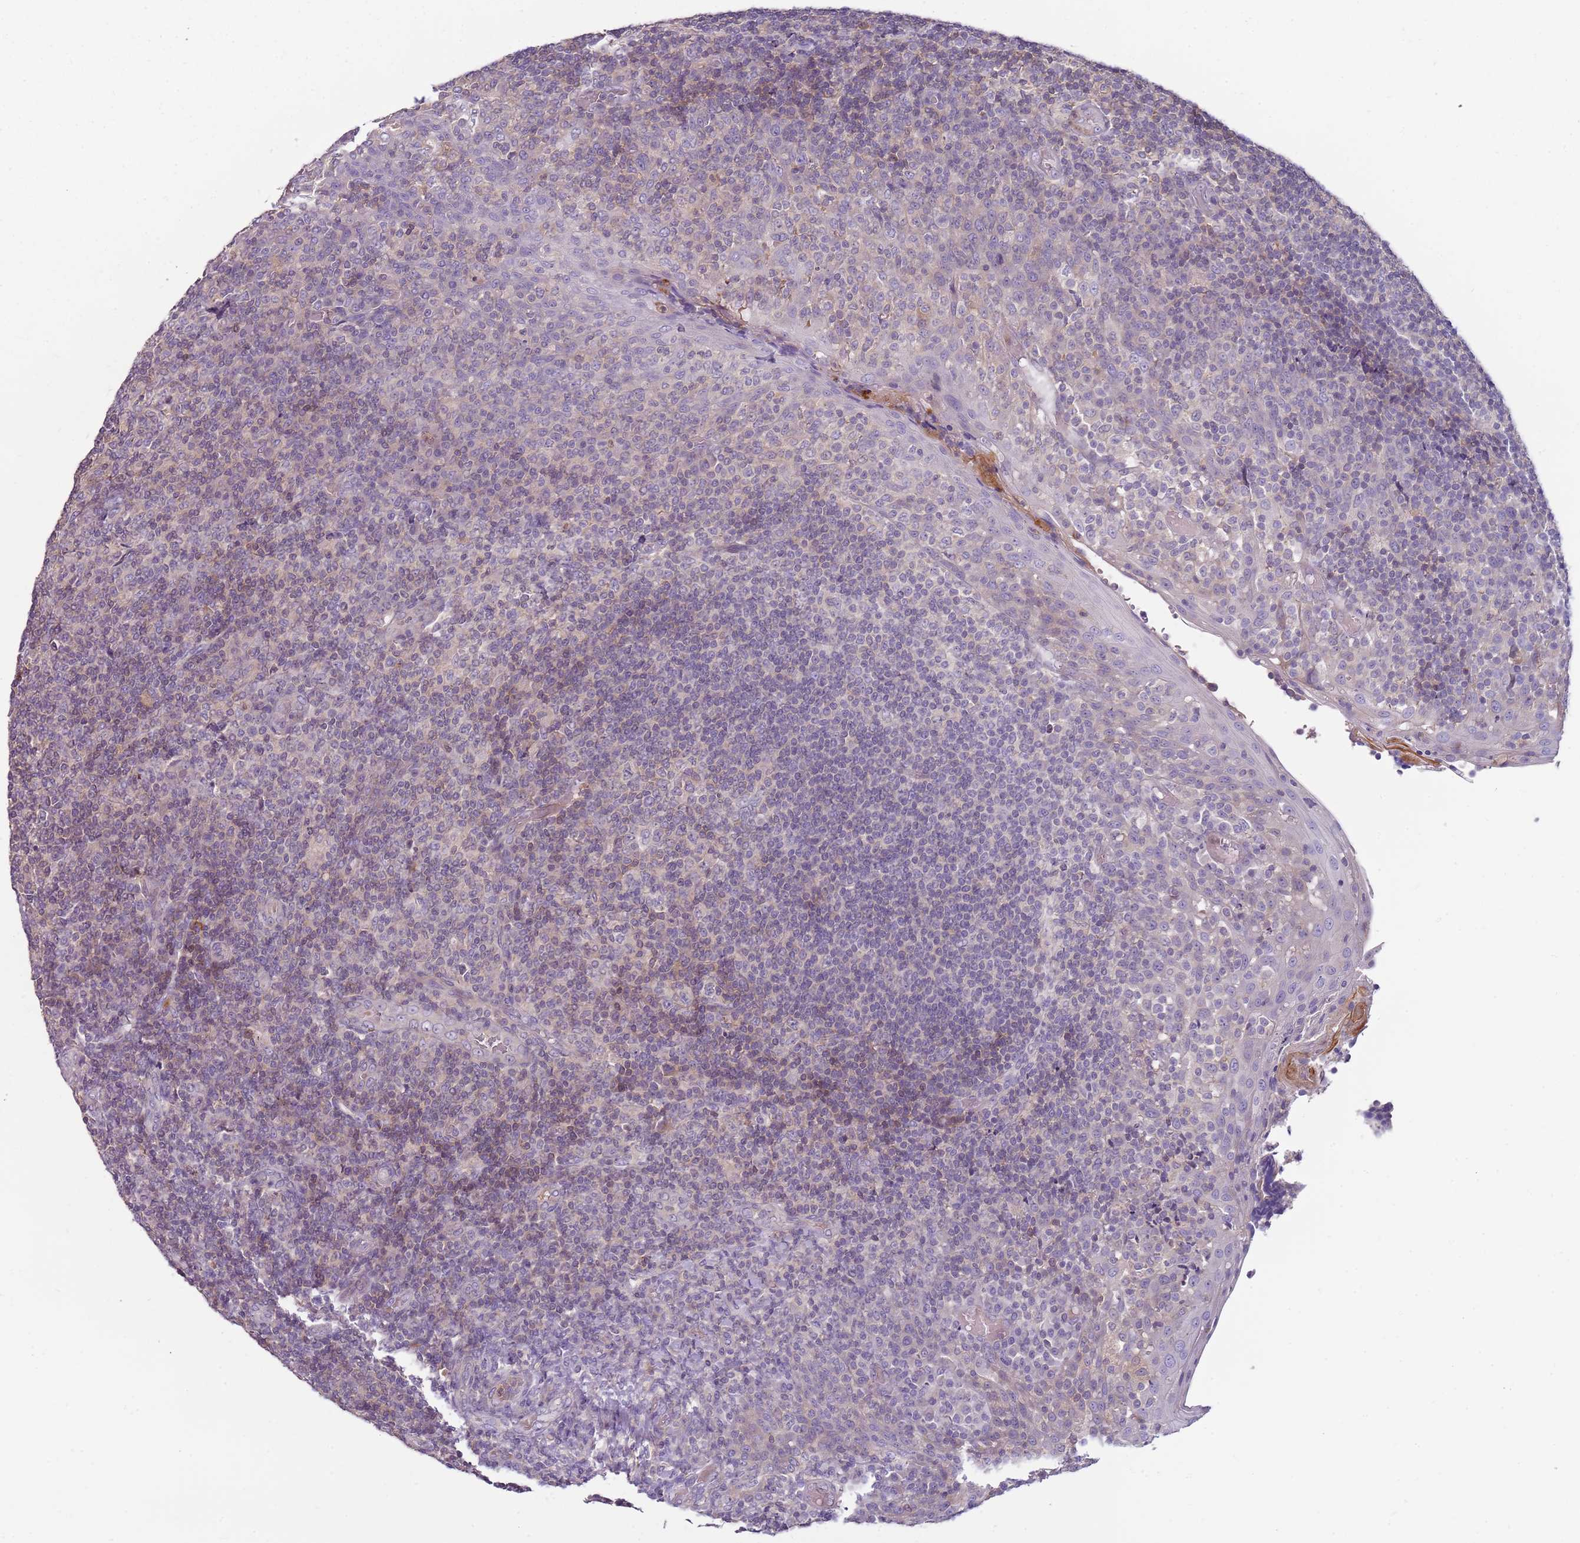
{"staining": {"intensity": "negative", "quantity": "none", "location": "none"}, "tissue": "tonsil", "cell_type": "Germinal center cells", "image_type": "normal", "snomed": [{"axis": "morphology", "description": "Normal tissue, NOS"}, {"axis": "topography", "description": "Tonsil"}], "caption": "Histopathology image shows no protein staining in germinal center cells of normal tonsil.", "gene": "ARHGAP5", "patient": {"sex": "female", "age": 19}}